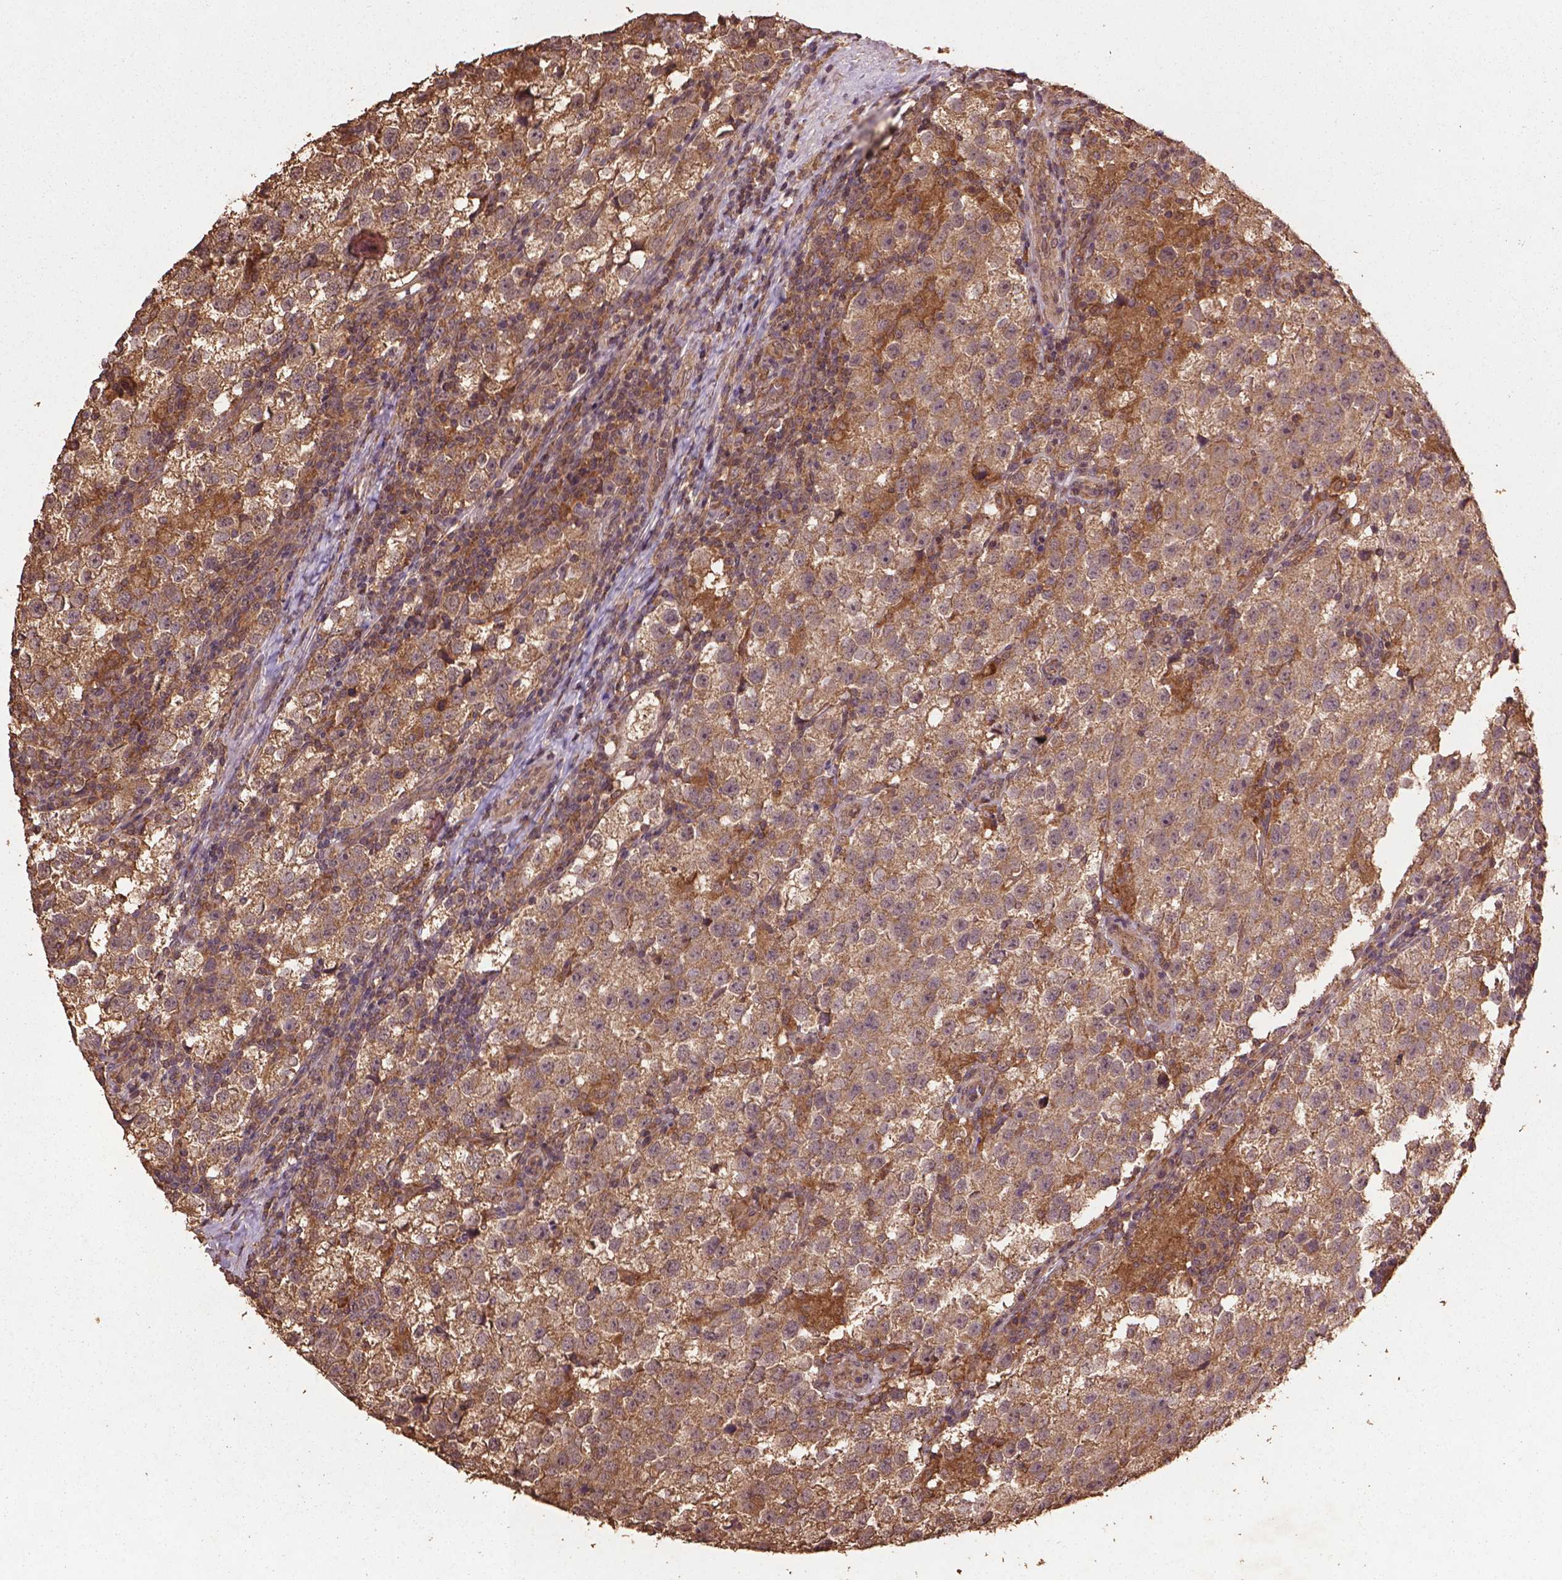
{"staining": {"intensity": "weak", "quantity": ">75%", "location": "cytoplasmic/membranous"}, "tissue": "testis cancer", "cell_type": "Tumor cells", "image_type": "cancer", "snomed": [{"axis": "morphology", "description": "Seminoma, NOS"}, {"axis": "topography", "description": "Testis"}], "caption": "A brown stain labels weak cytoplasmic/membranous expression of a protein in testis cancer (seminoma) tumor cells. The staining is performed using DAB (3,3'-diaminobenzidine) brown chromogen to label protein expression. The nuclei are counter-stained blue using hematoxylin.", "gene": "BABAM1", "patient": {"sex": "male", "age": 37}}